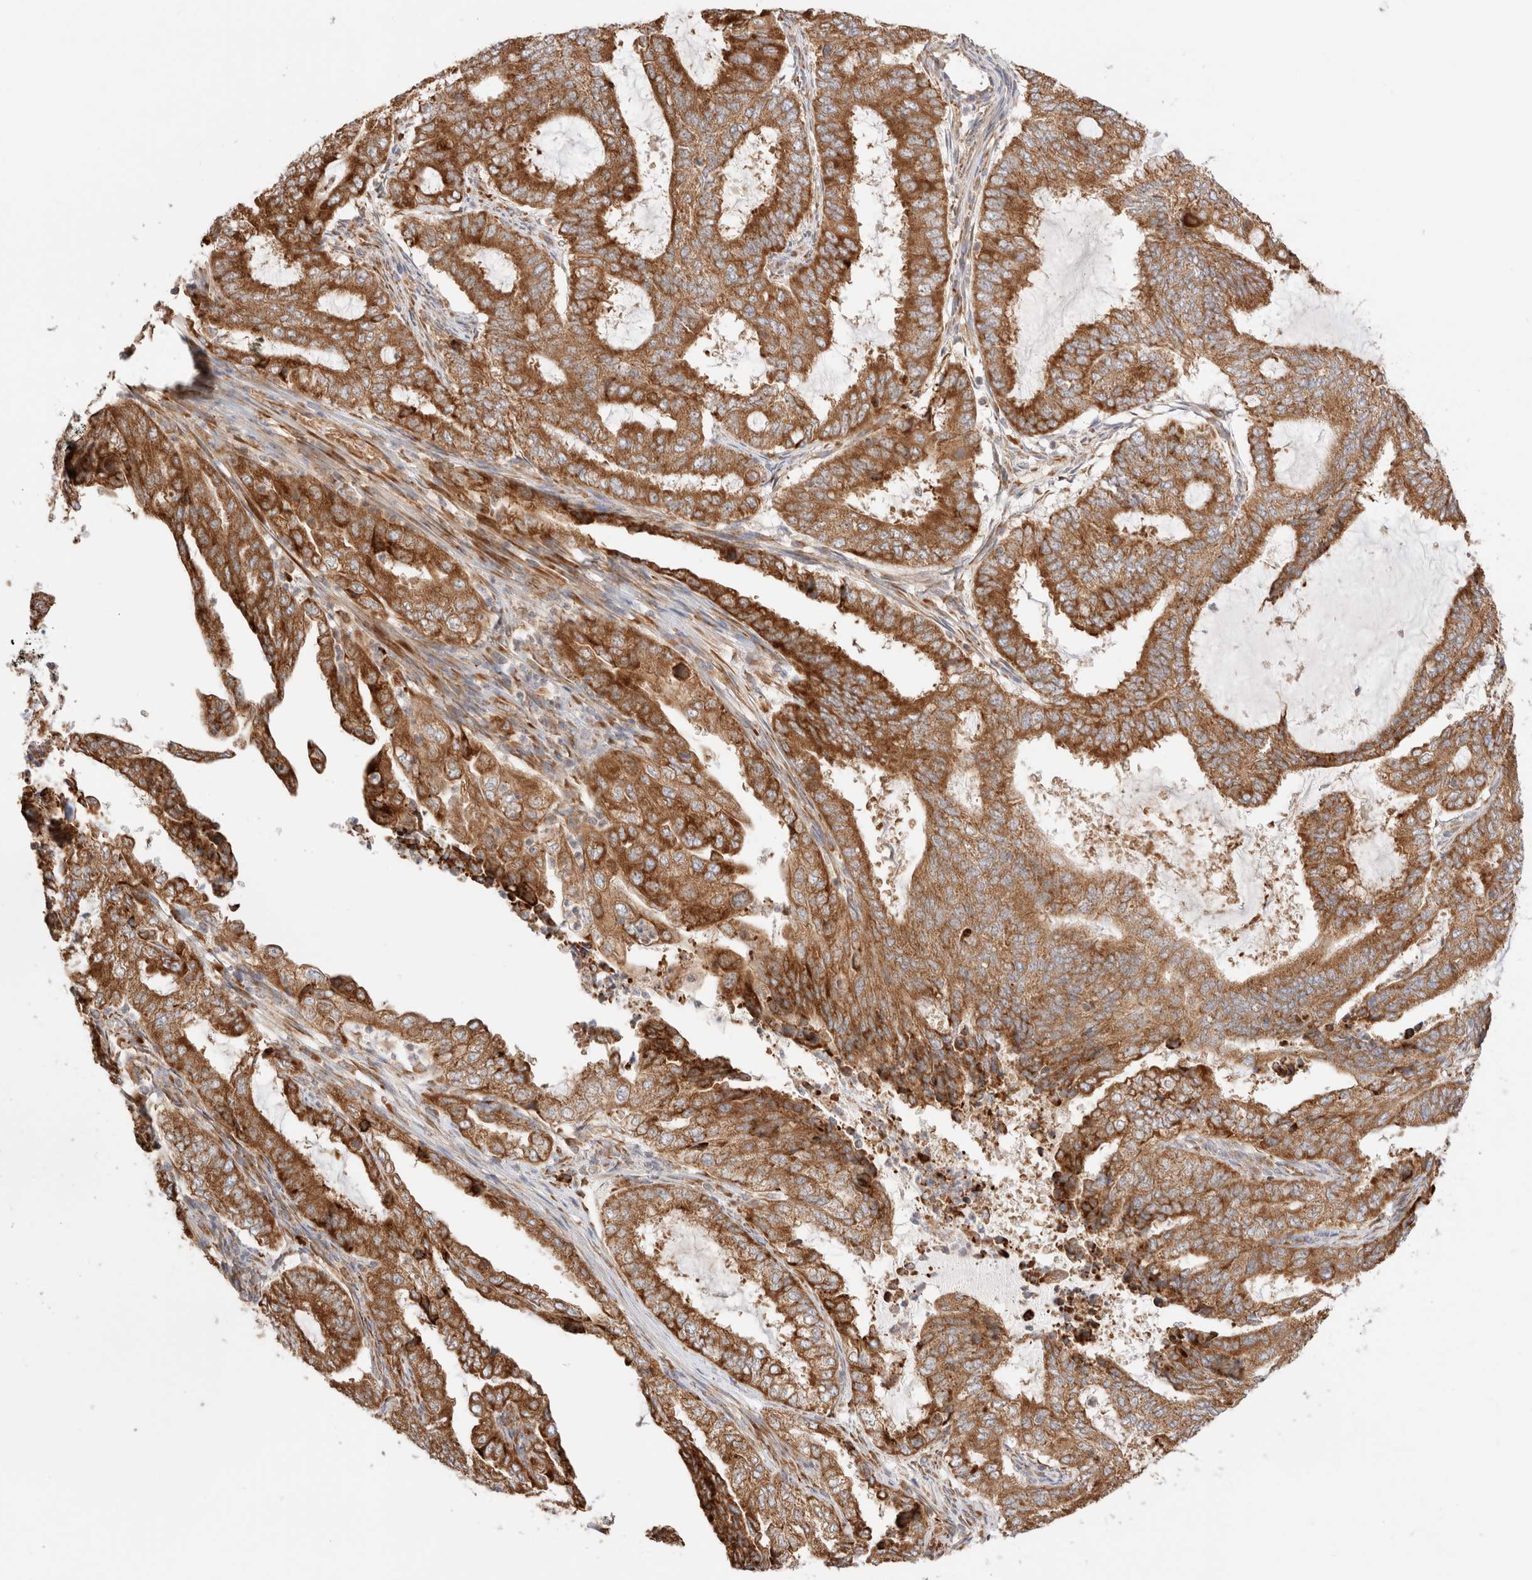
{"staining": {"intensity": "strong", "quantity": ">75%", "location": "cytoplasmic/membranous"}, "tissue": "endometrial cancer", "cell_type": "Tumor cells", "image_type": "cancer", "snomed": [{"axis": "morphology", "description": "Adenocarcinoma, NOS"}, {"axis": "topography", "description": "Endometrium"}], "caption": "Immunohistochemistry of human adenocarcinoma (endometrial) displays high levels of strong cytoplasmic/membranous expression in about >75% of tumor cells. Nuclei are stained in blue.", "gene": "UTS2B", "patient": {"sex": "female", "age": 51}}